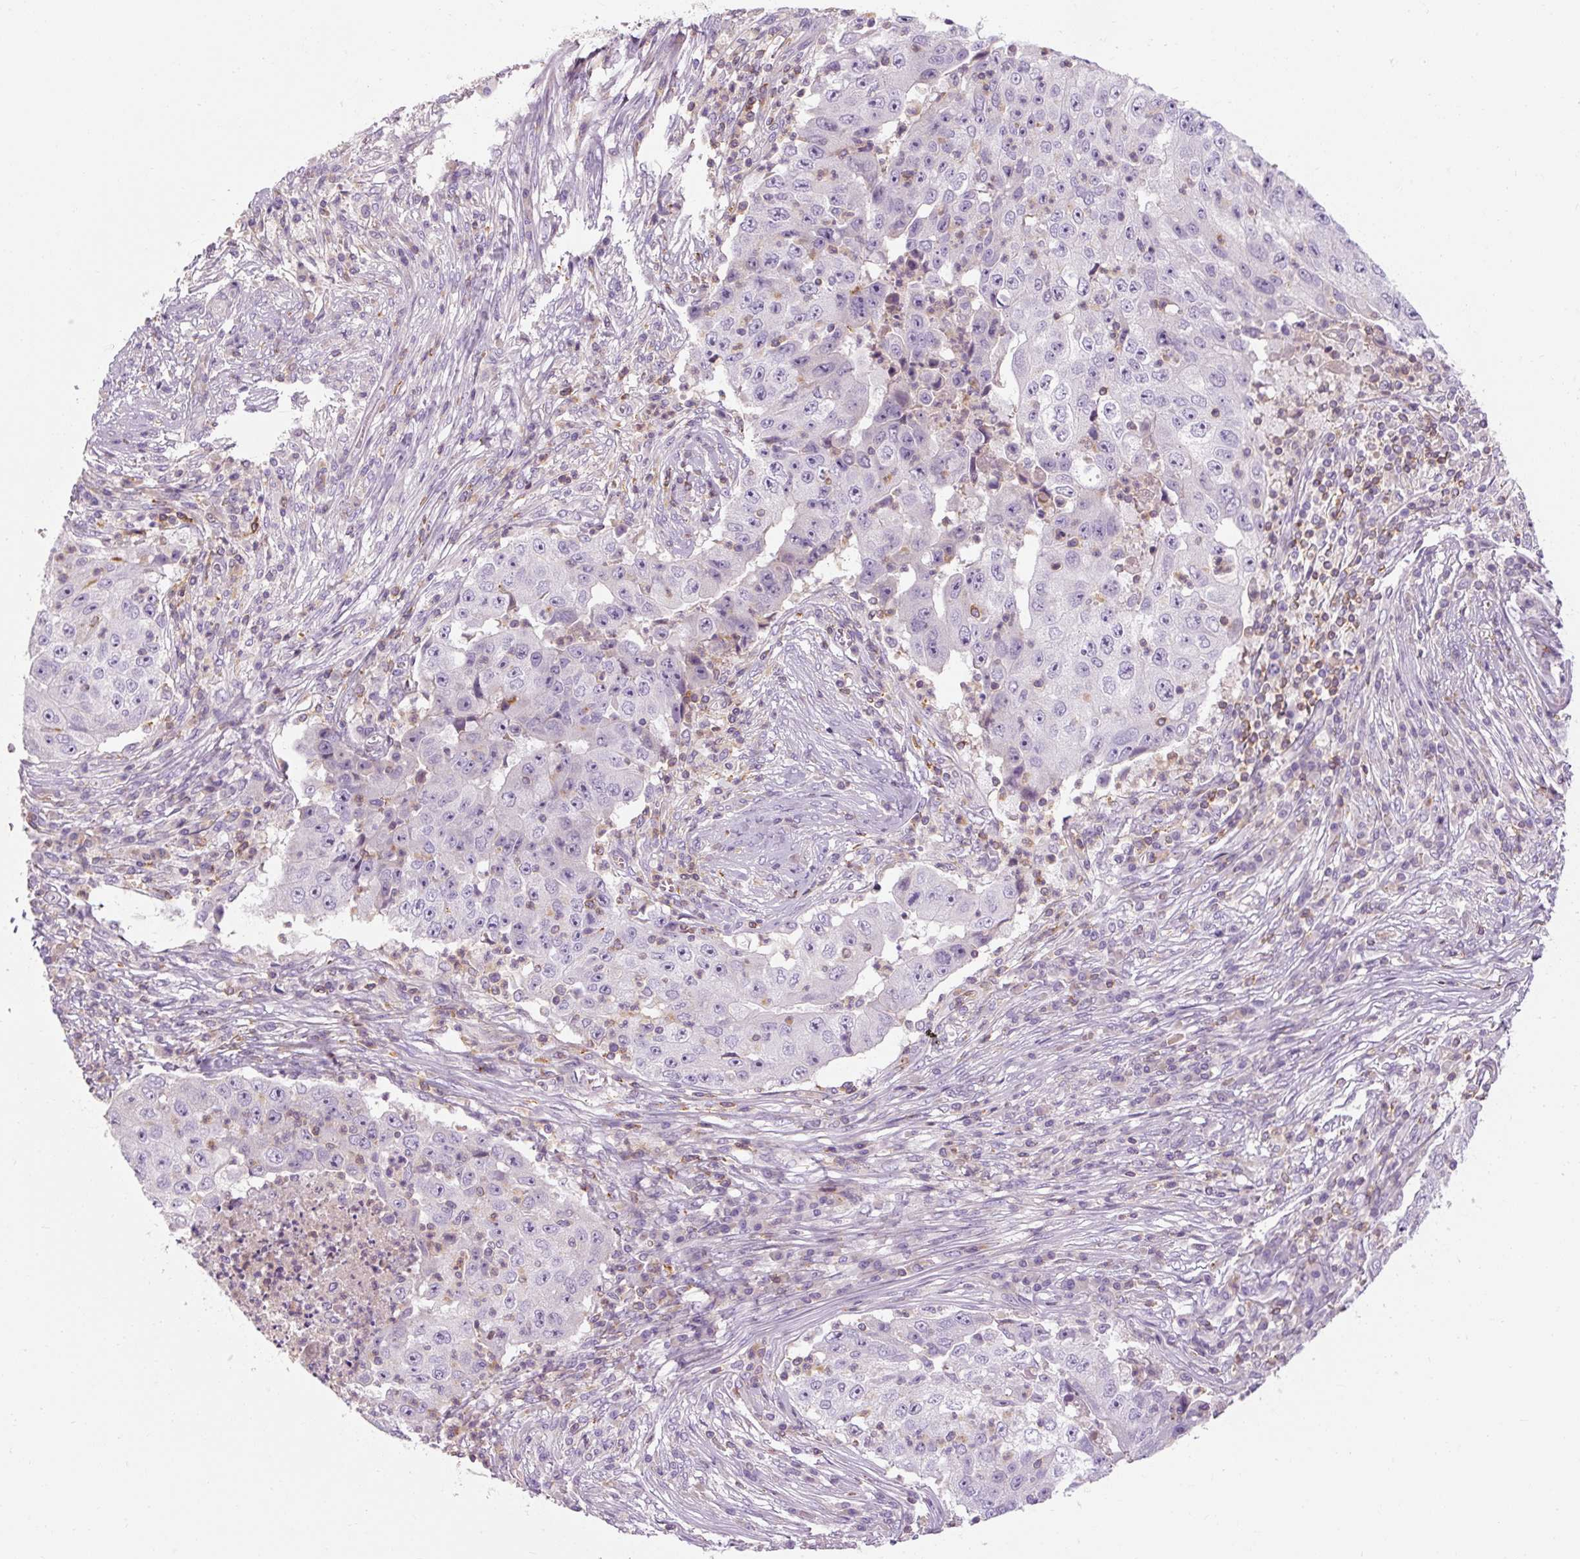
{"staining": {"intensity": "negative", "quantity": "none", "location": "none"}, "tissue": "lung cancer", "cell_type": "Tumor cells", "image_type": "cancer", "snomed": [{"axis": "morphology", "description": "Squamous cell carcinoma, NOS"}, {"axis": "topography", "description": "Lung"}], "caption": "Tumor cells show no significant protein expression in lung squamous cell carcinoma.", "gene": "TIGD2", "patient": {"sex": "male", "age": 64}}